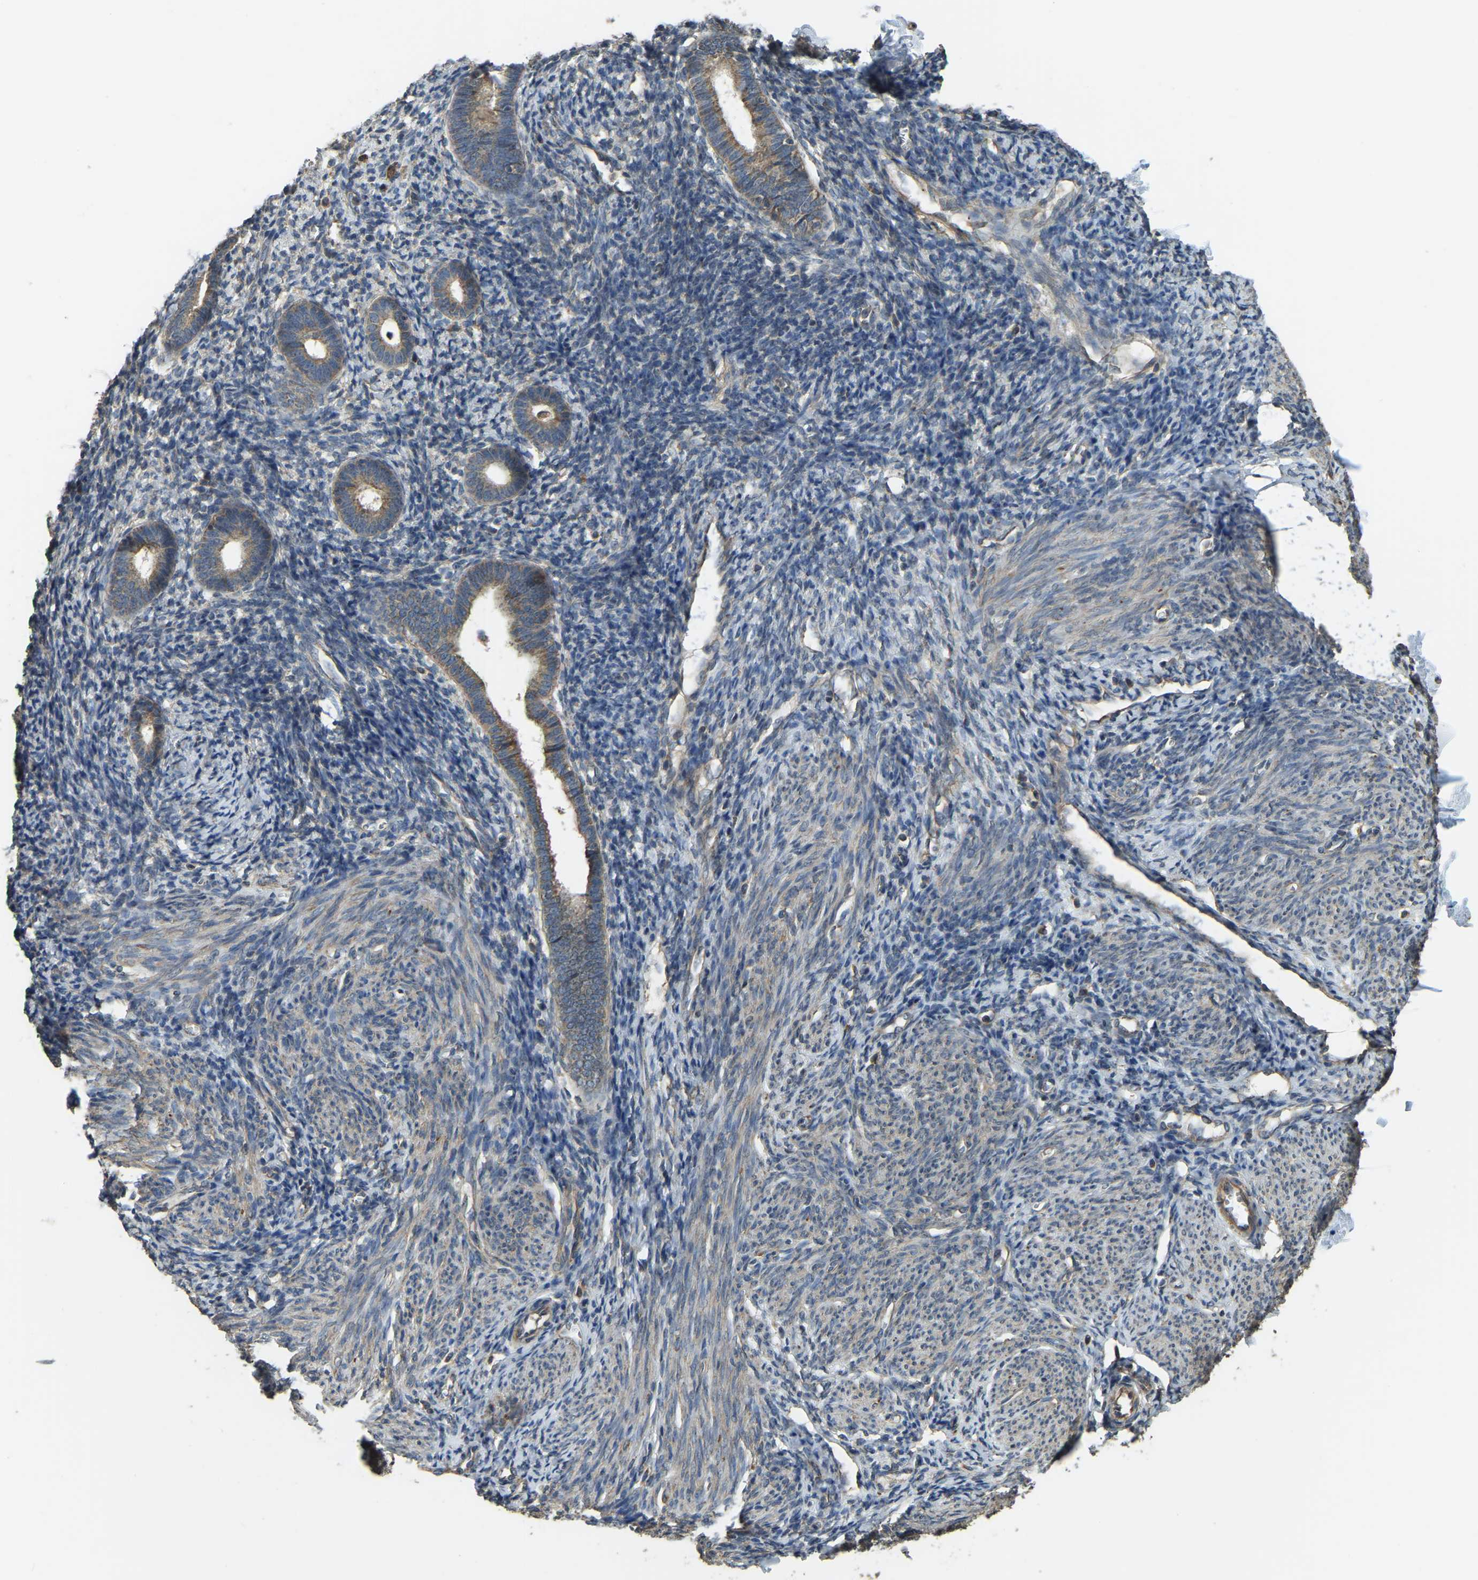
{"staining": {"intensity": "moderate", "quantity": "<25%", "location": "cytoplasmic/membranous"}, "tissue": "endometrium", "cell_type": "Cells in endometrial stroma", "image_type": "normal", "snomed": [{"axis": "morphology", "description": "Normal tissue, NOS"}, {"axis": "morphology", "description": "Adenocarcinoma, NOS"}, {"axis": "topography", "description": "Endometrium"}], "caption": "Protein staining by IHC shows moderate cytoplasmic/membranous expression in about <25% of cells in endometrial stroma in benign endometrium. The staining was performed using DAB, with brown indicating positive protein expression. Nuclei are stained blue with hematoxylin.", "gene": "GNG2", "patient": {"sex": "female", "age": 57}}